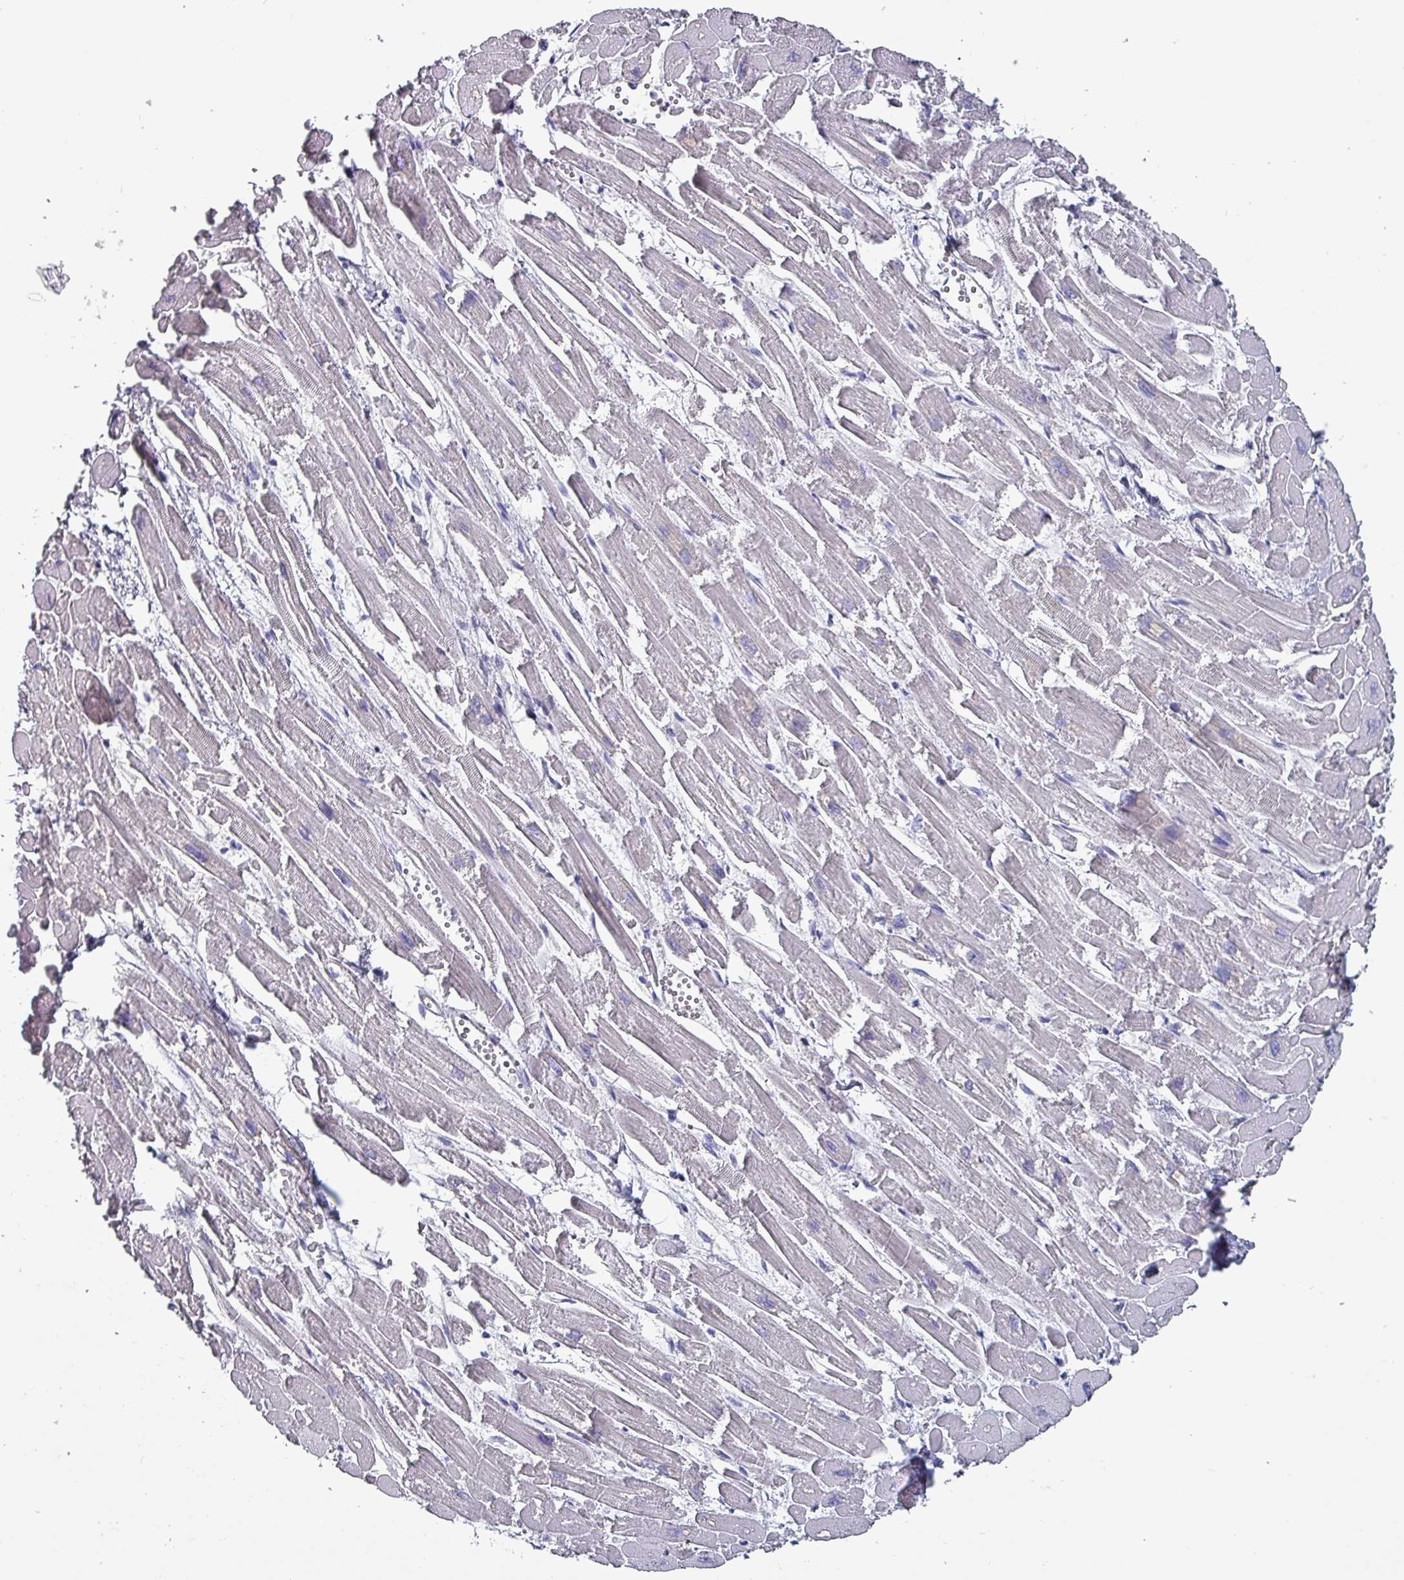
{"staining": {"intensity": "negative", "quantity": "none", "location": "none"}, "tissue": "heart muscle", "cell_type": "Cardiomyocytes", "image_type": "normal", "snomed": [{"axis": "morphology", "description": "Normal tissue, NOS"}, {"axis": "topography", "description": "Heart"}], "caption": "This is an immunohistochemistry (IHC) image of normal heart muscle. There is no staining in cardiomyocytes.", "gene": "INS", "patient": {"sex": "male", "age": 54}}